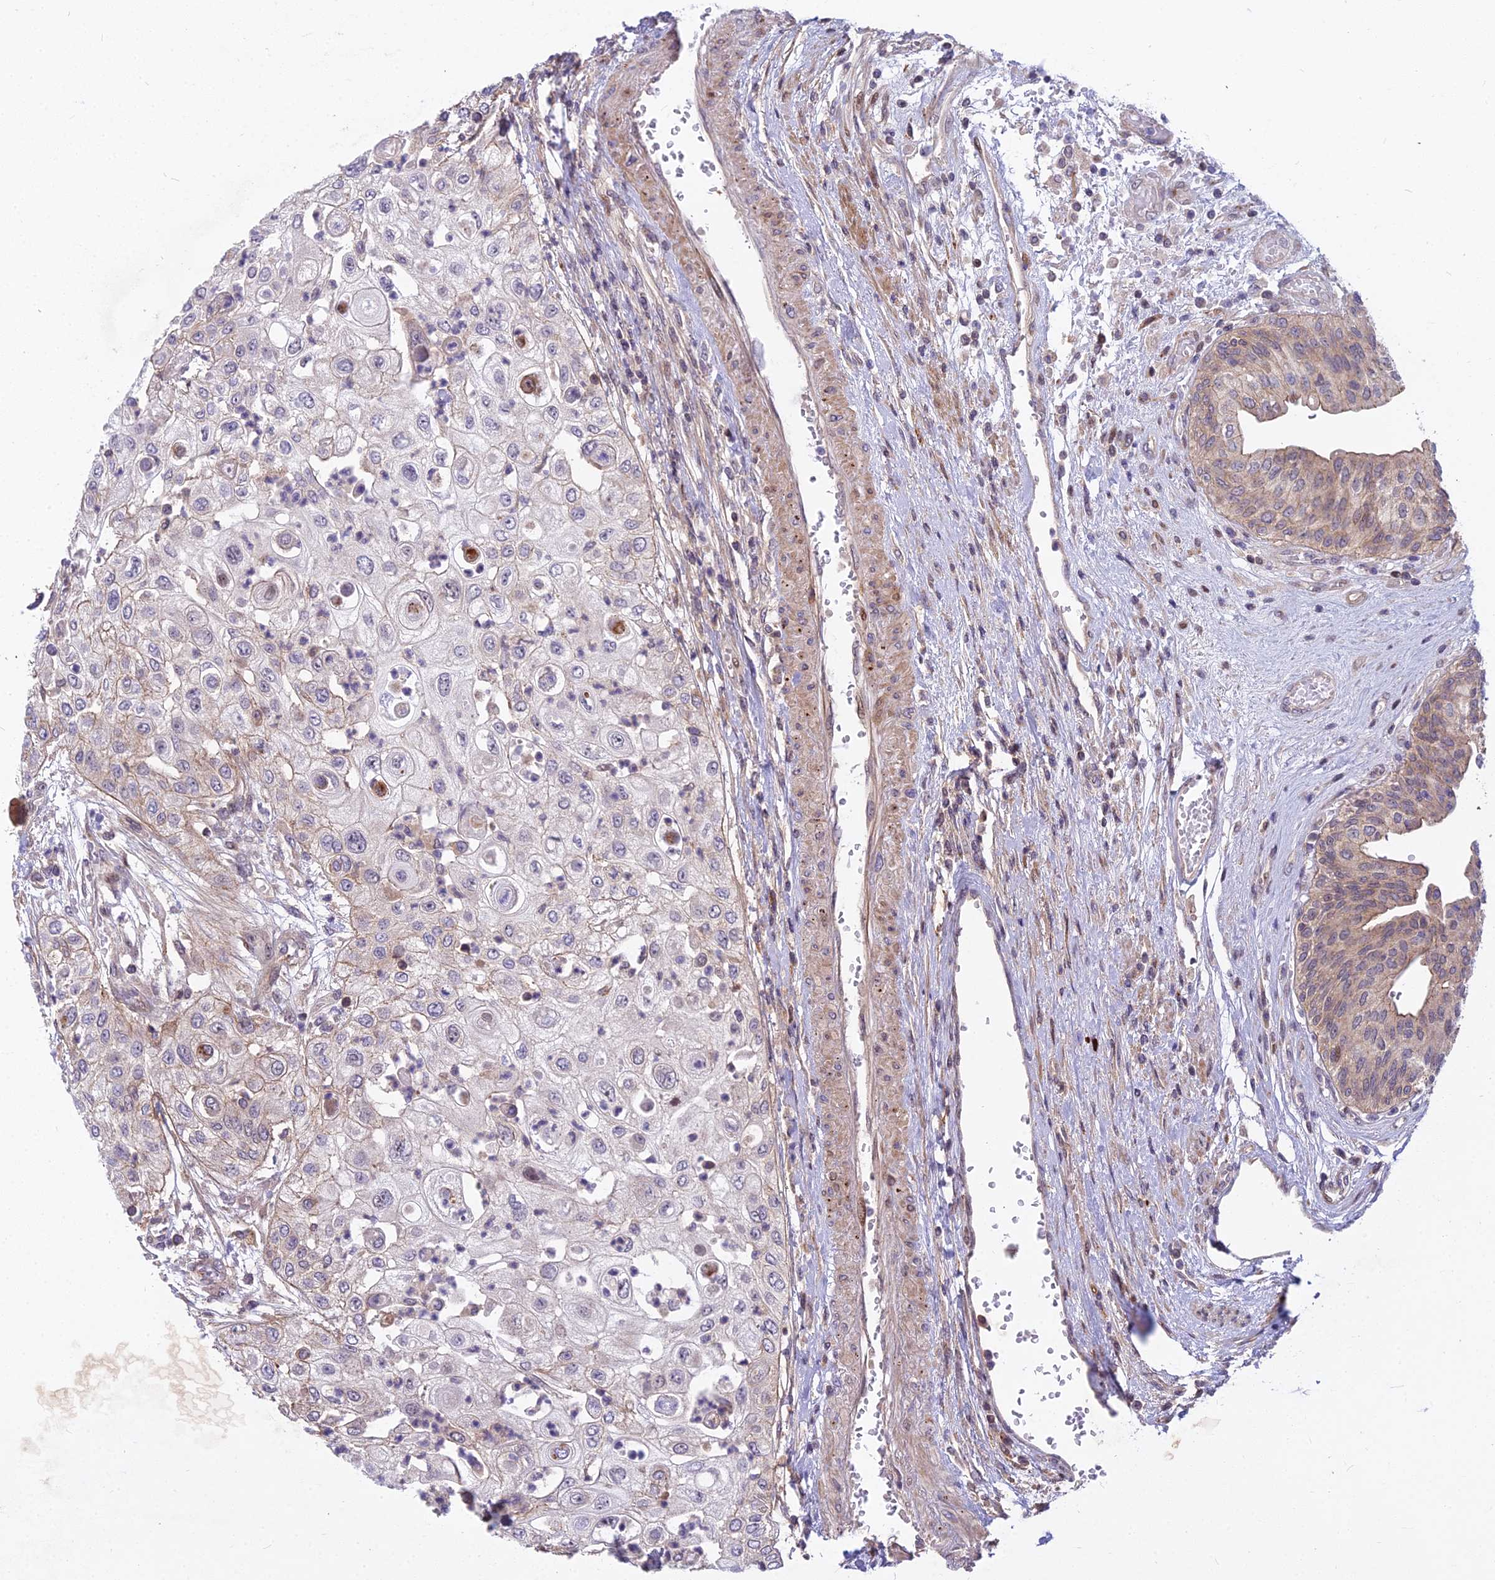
{"staining": {"intensity": "negative", "quantity": "none", "location": "none"}, "tissue": "urothelial cancer", "cell_type": "Tumor cells", "image_type": "cancer", "snomed": [{"axis": "morphology", "description": "Urothelial carcinoma, High grade"}, {"axis": "topography", "description": "Urinary bladder"}], "caption": "DAB (3,3'-diaminobenzidine) immunohistochemical staining of human urothelial carcinoma (high-grade) shows no significant staining in tumor cells. (DAB immunohistochemistry, high magnification).", "gene": "GLYATL3", "patient": {"sex": "female", "age": 79}}